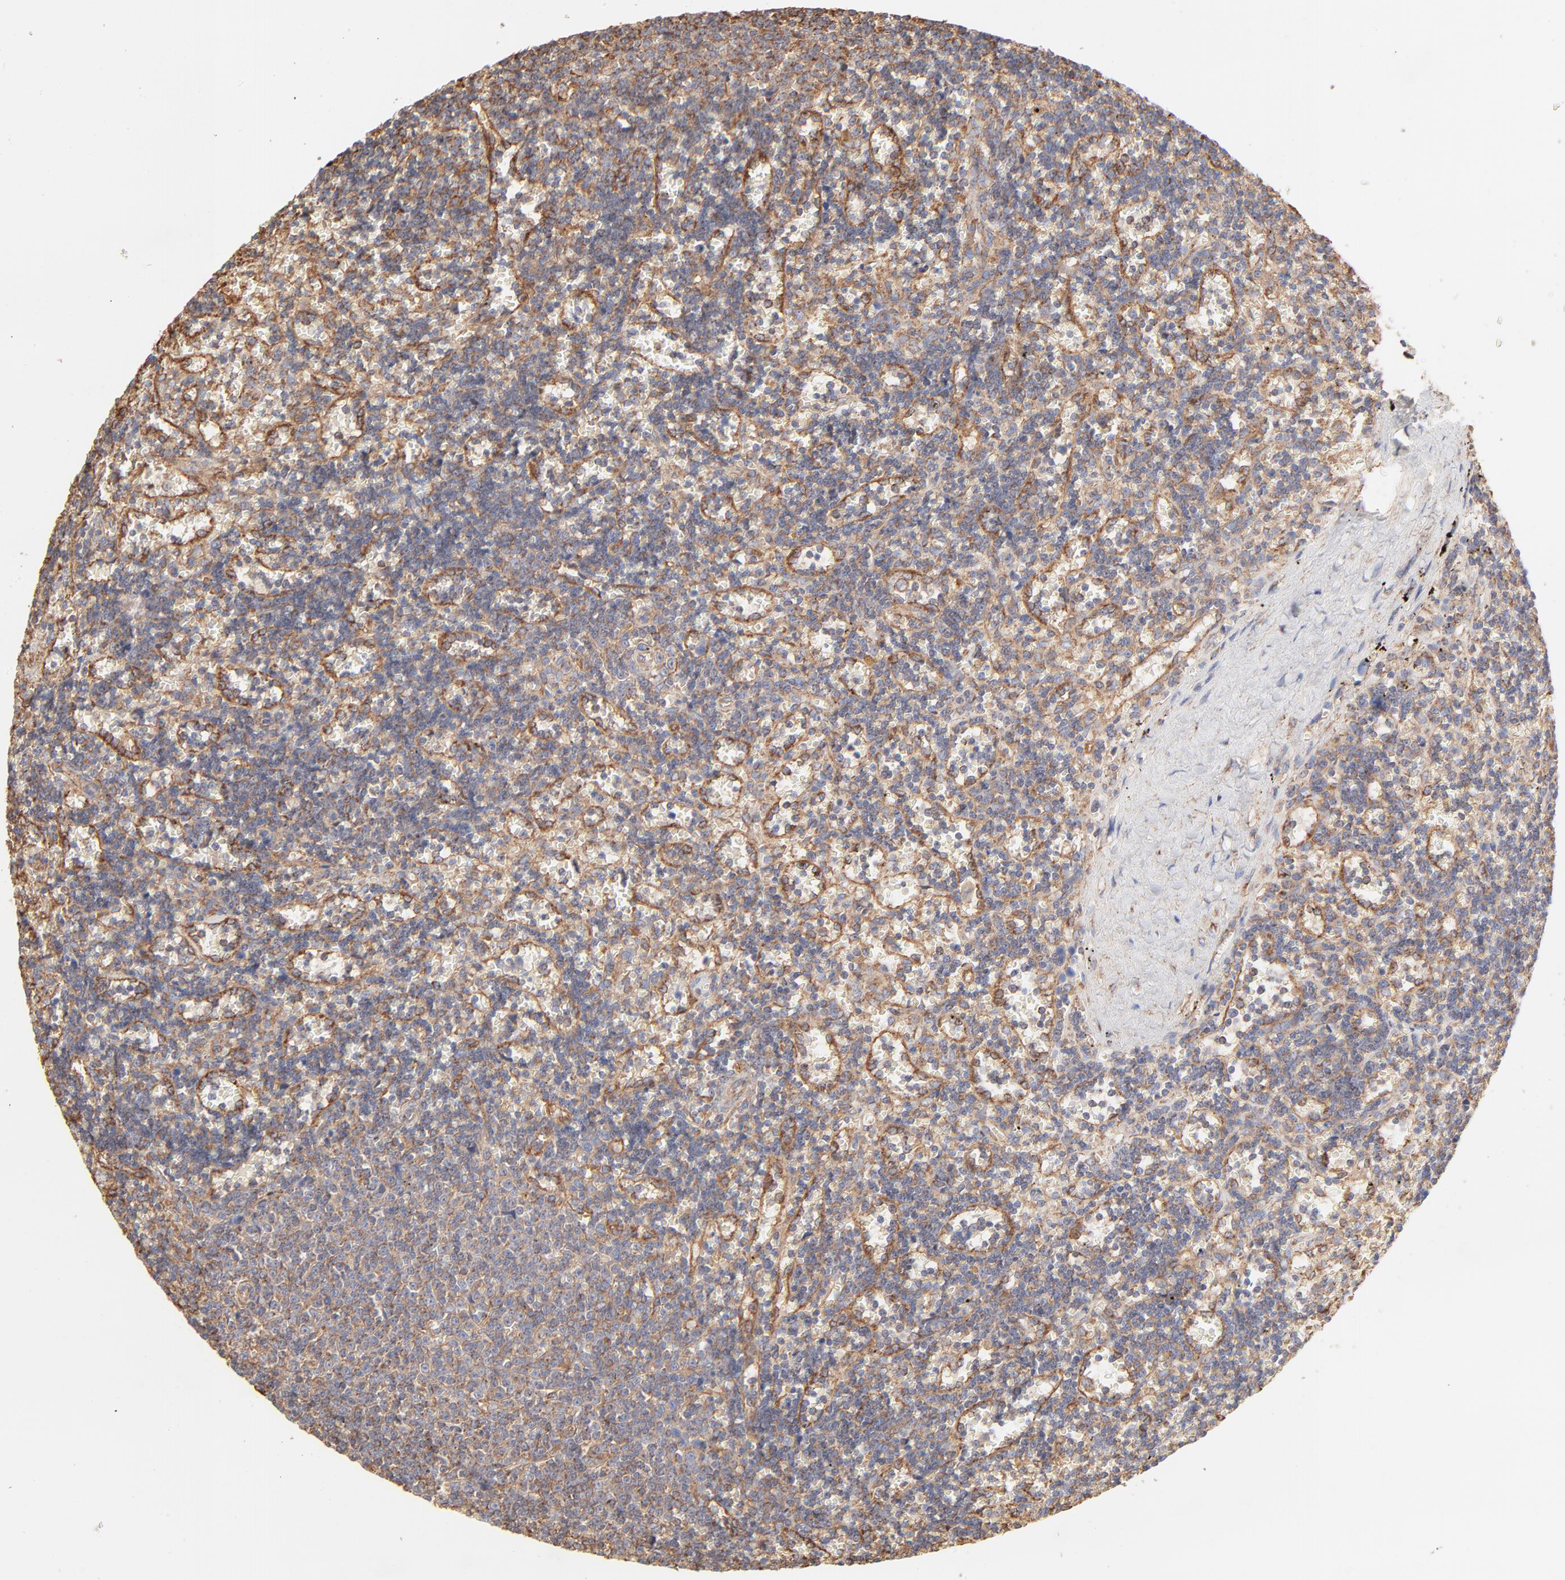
{"staining": {"intensity": "moderate", "quantity": ">75%", "location": "cytoplasmic/membranous"}, "tissue": "lymphoma", "cell_type": "Tumor cells", "image_type": "cancer", "snomed": [{"axis": "morphology", "description": "Malignant lymphoma, non-Hodgkin's type, Low grade"}, {"axis": "topography", "description": "Spleen"}], "caption": "The histopathology image demonstrates a brown stain indicating the presence of a protein in the cytoplasmic/membranous of tumor cells in lymphoma.", "gene": "CLTB", "patient": {"sex": "male", "age": 60}}